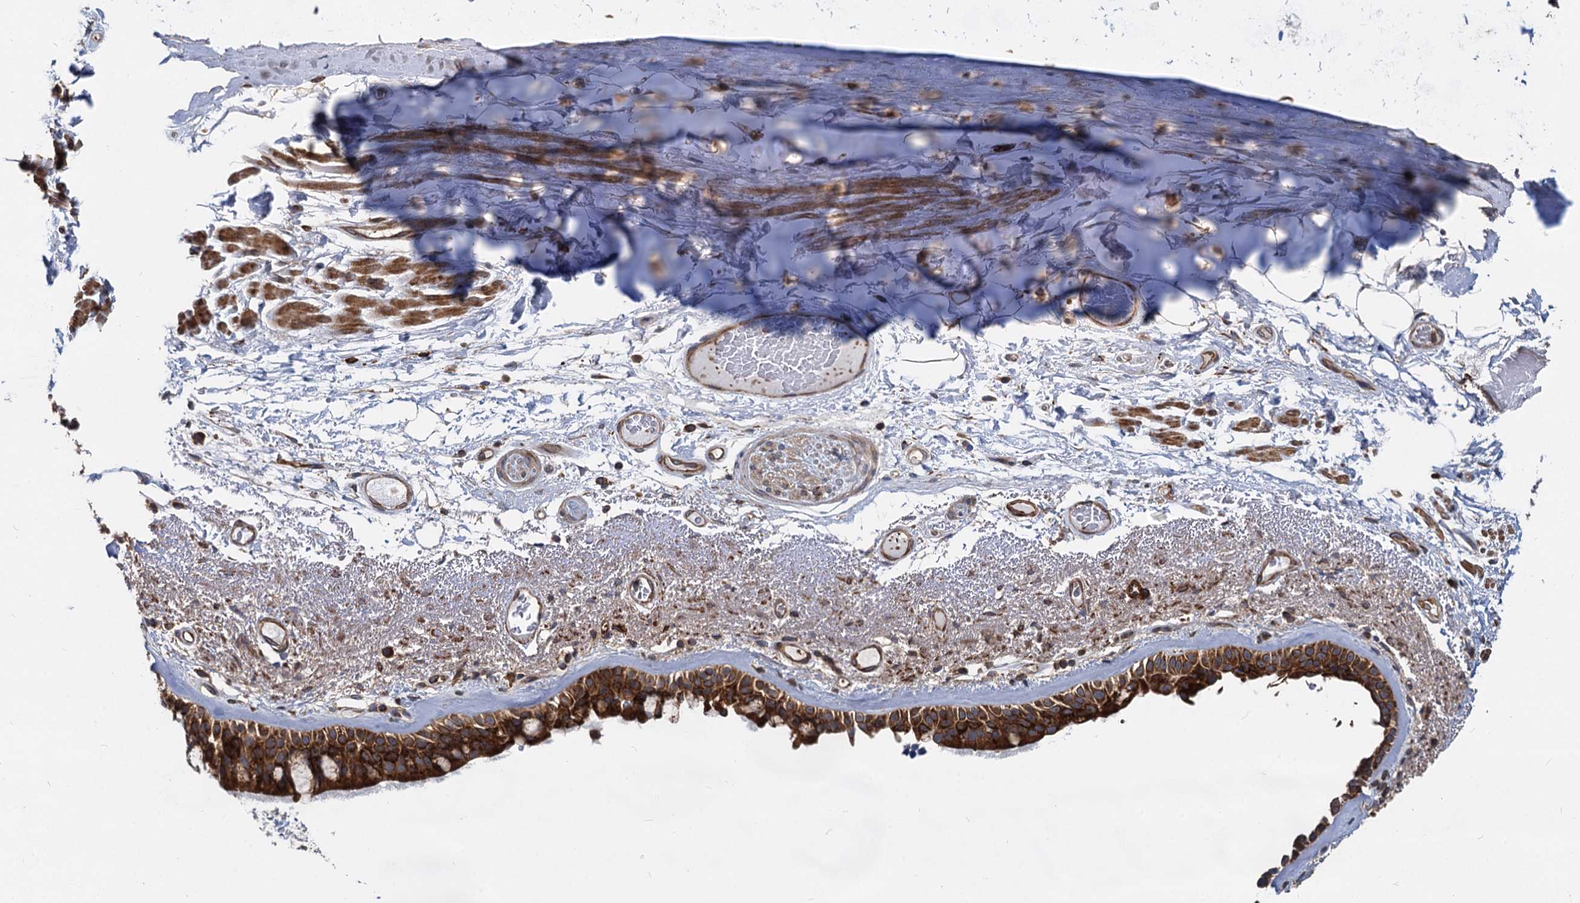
{"staining": {"intensity": "strong", "quantity": "25%-75%", "location": "cytoplasmic/membranous"}, "tissue": "bronchus", "cell_type": "Respiratory epithelial cells", "image_type": "normal", "snomed": [{"axis": "morphology", "description": "Normal tissue, NOS"}, {"axis": "morphology", "description": "Squamous cell carcinoma, NOS"}, {"axis": "topography", "description": "Lymph node"}, {"axis": "topography", "description": "Bronchus"}, {"axis": "topography", "description": "Lung"}], "caption": "IHC image of benign bronchus: bronchus stained using IHC shows high levels of strong protein expression localized specifically in the cytoplasmic/membranous of respiratory epithelial cells, appearing as a cytoplasmic/membranous brown color.", "gene": "STIM1", "patient": {"sex": "male", "age": 66}}